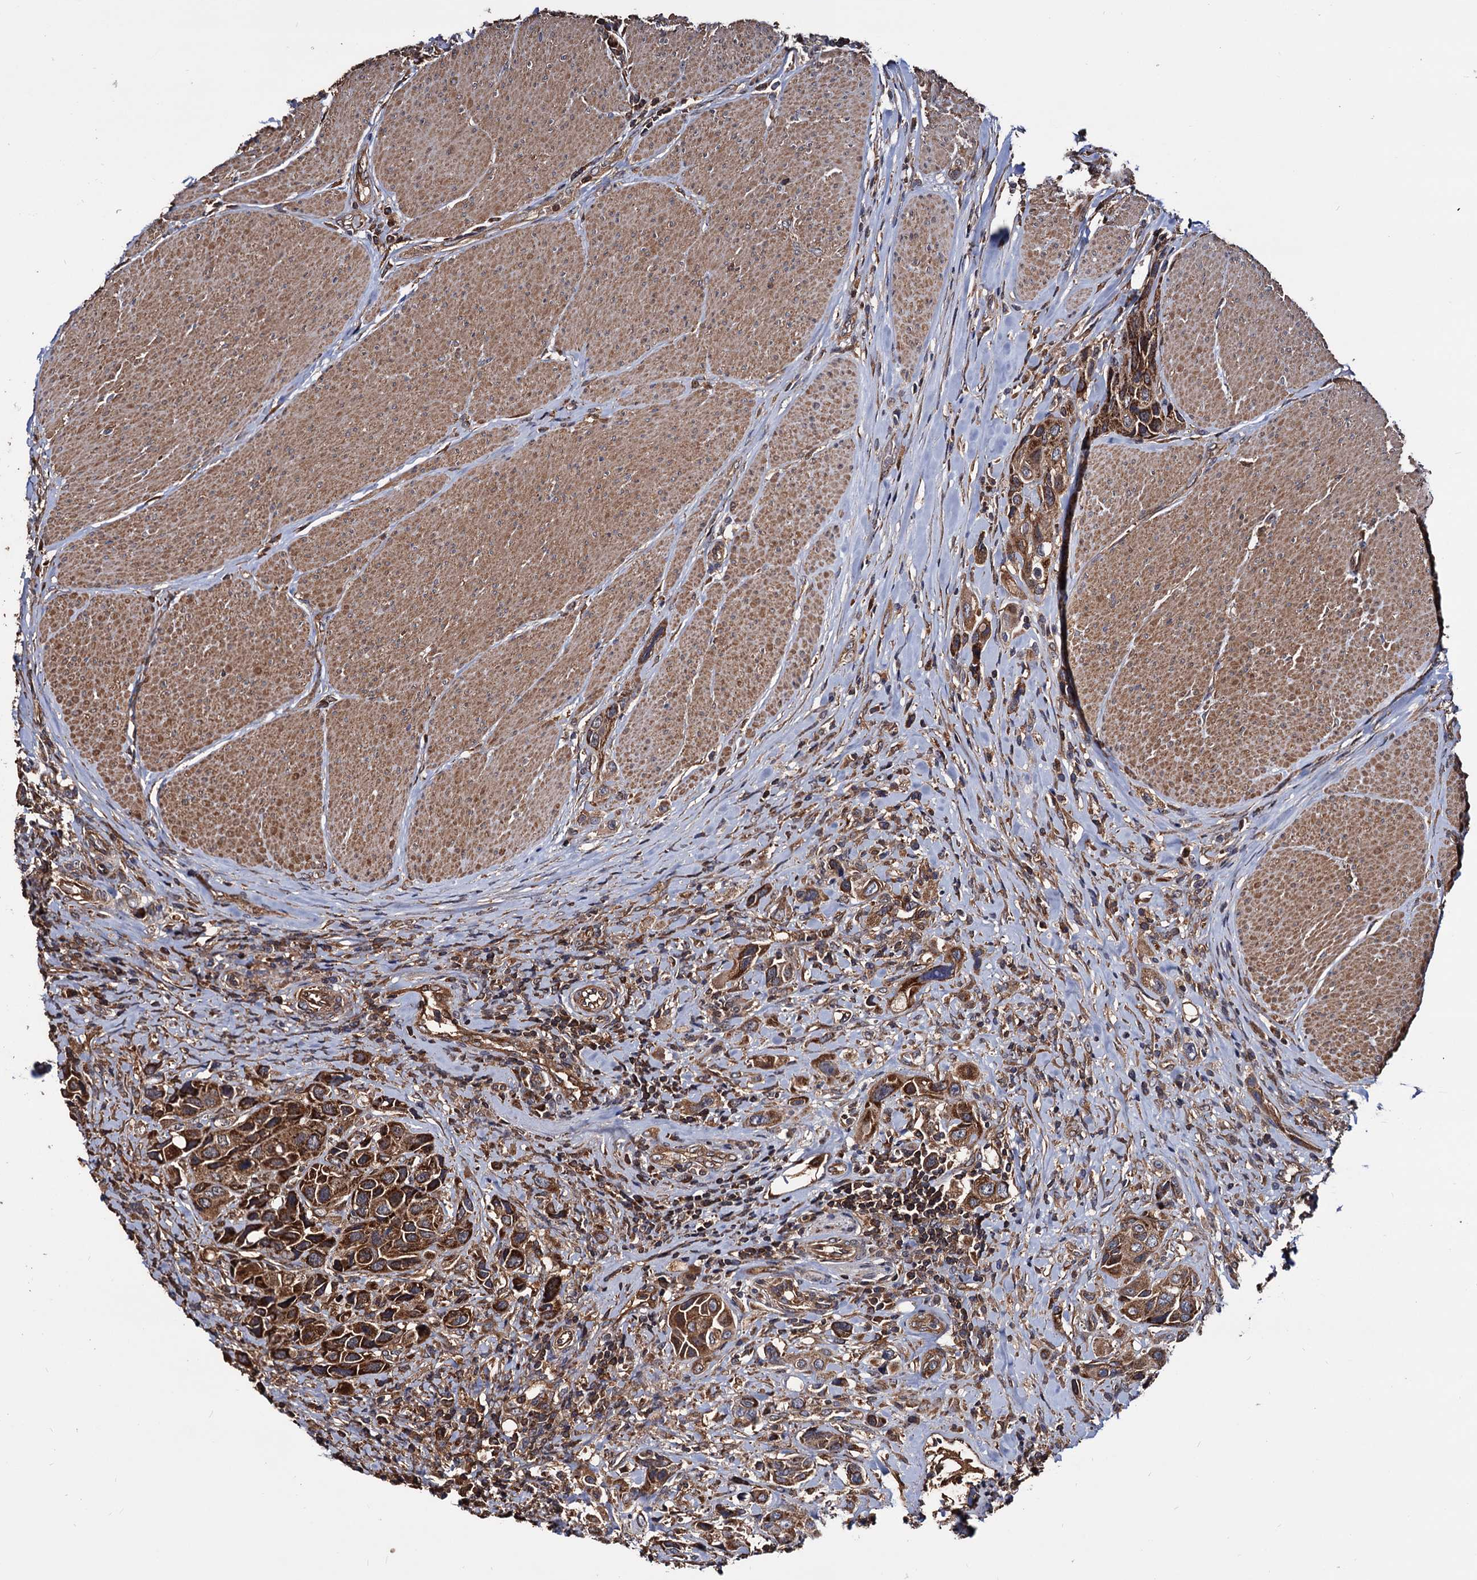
{"staining": {"intensity": "strong", "quantity": ">75%", "location": "cytoplasmic/membranous"}, "tissue": "urothelial cancer", "cell_type": "Tumor cells", "image_type": "cancer", "snomed": [{"axis": "morphology", "description": "Urothelial carcinoma, High grade"}, {"axis": "topography", "description": "Urinary bladder"}], "caption": "Urothelial carcinoma (high-grade) tissue displays strong cytoplasmic/membranous positivity in about >75% of tumor cells", "gene": "MRPL42", "patient": {"sex": "male", "age": 50}}